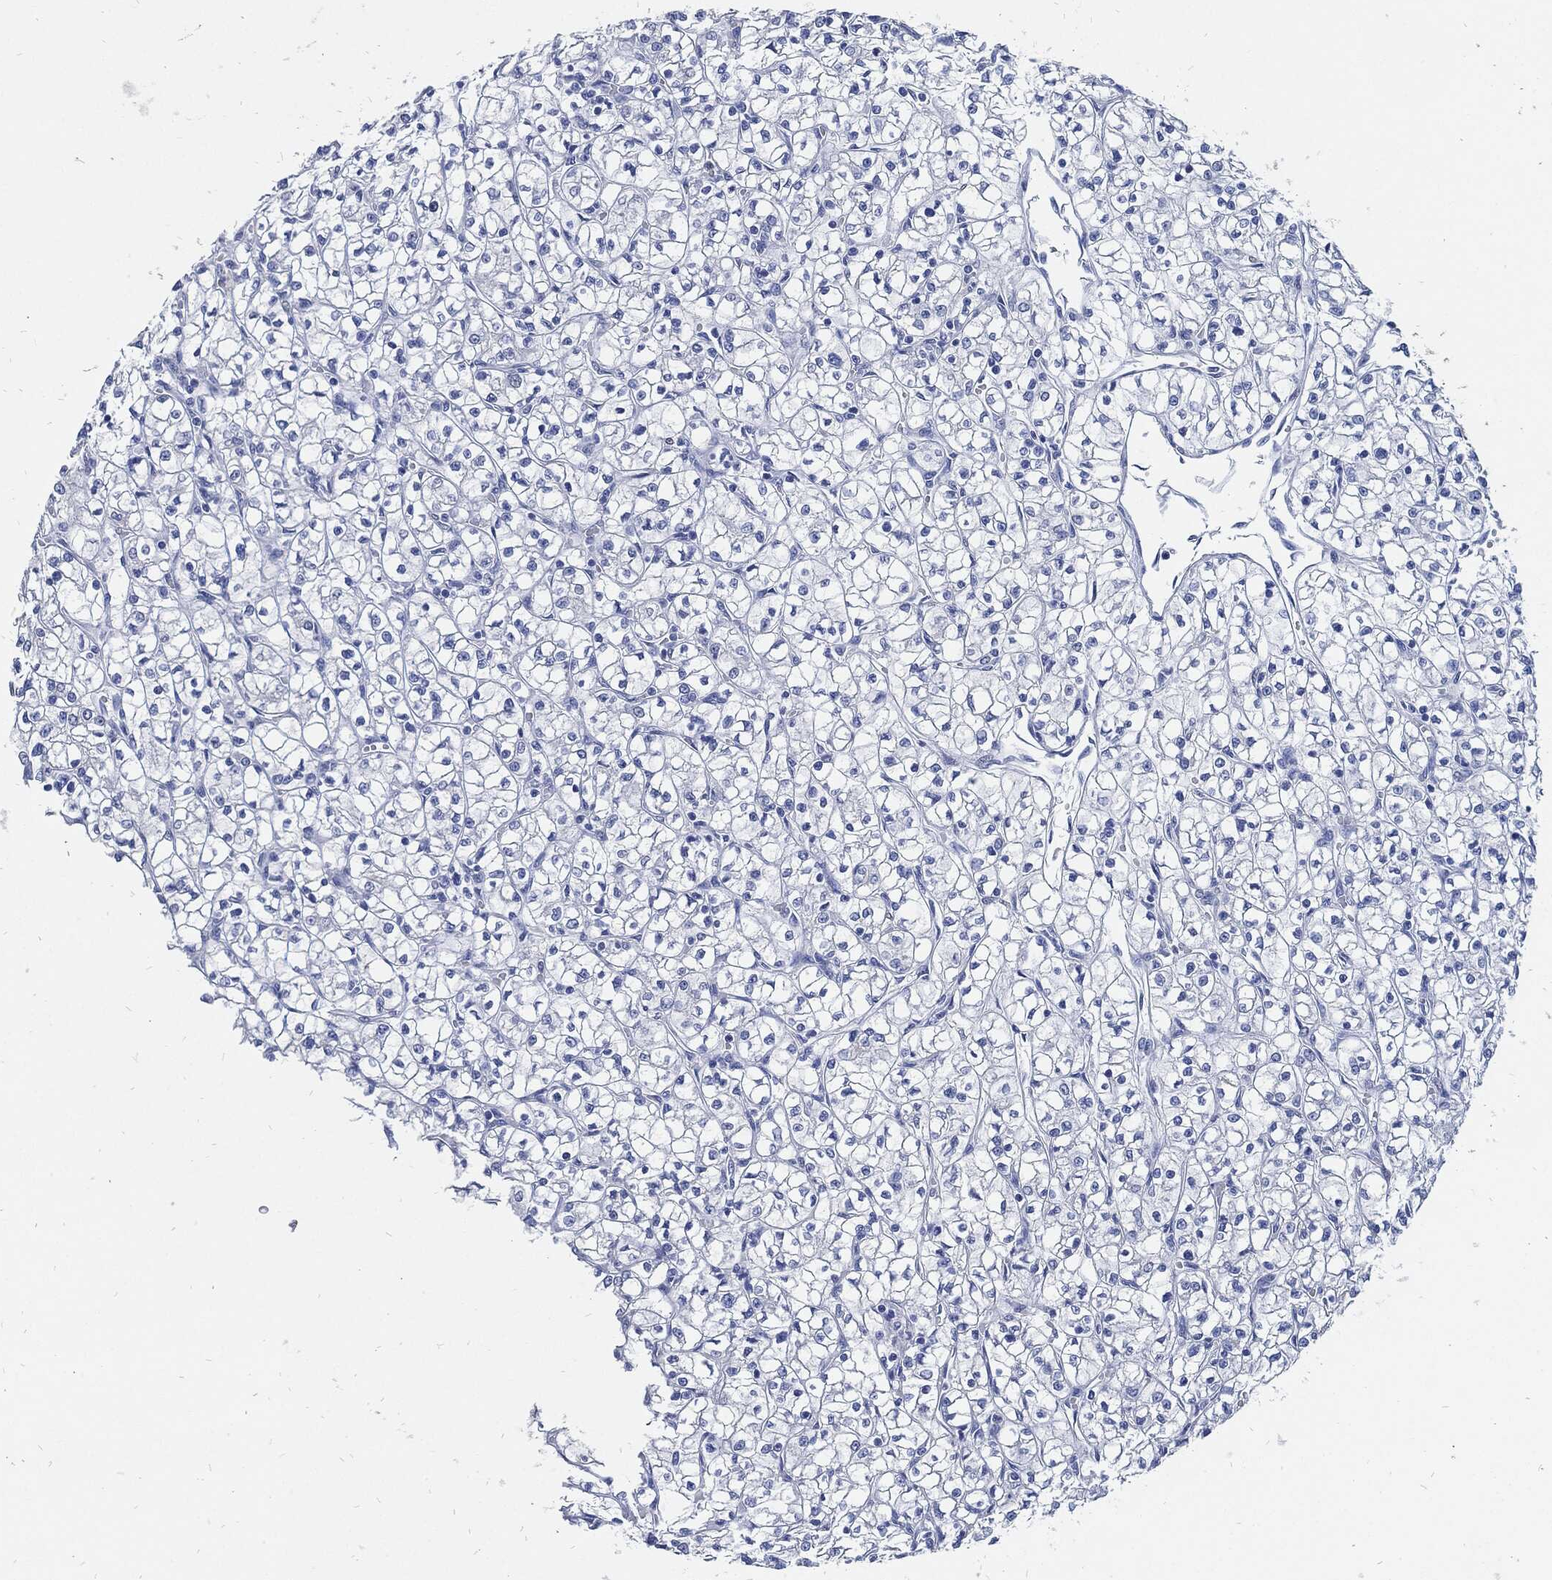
{"staining": {"intensity": "negative", "quantity": "none", "location": "none"}, "tissue": "renal cancer", "cell_type": "Tumor cells", "image_type": "cancer", "snomed": [{"axis": "morphology", "description": "Adenocarcinoma, NOS"}, {"axis": "topography", "description": "Kidney"}], "caption": "DAB (3,3'-diaminobenzidine) immunohistochemical staining of human adenocarcinoma (renal) reveals no significant positivity in tumor cells.", "gene": "FABP4", "patient": {"sex": "female", "age": 64}}